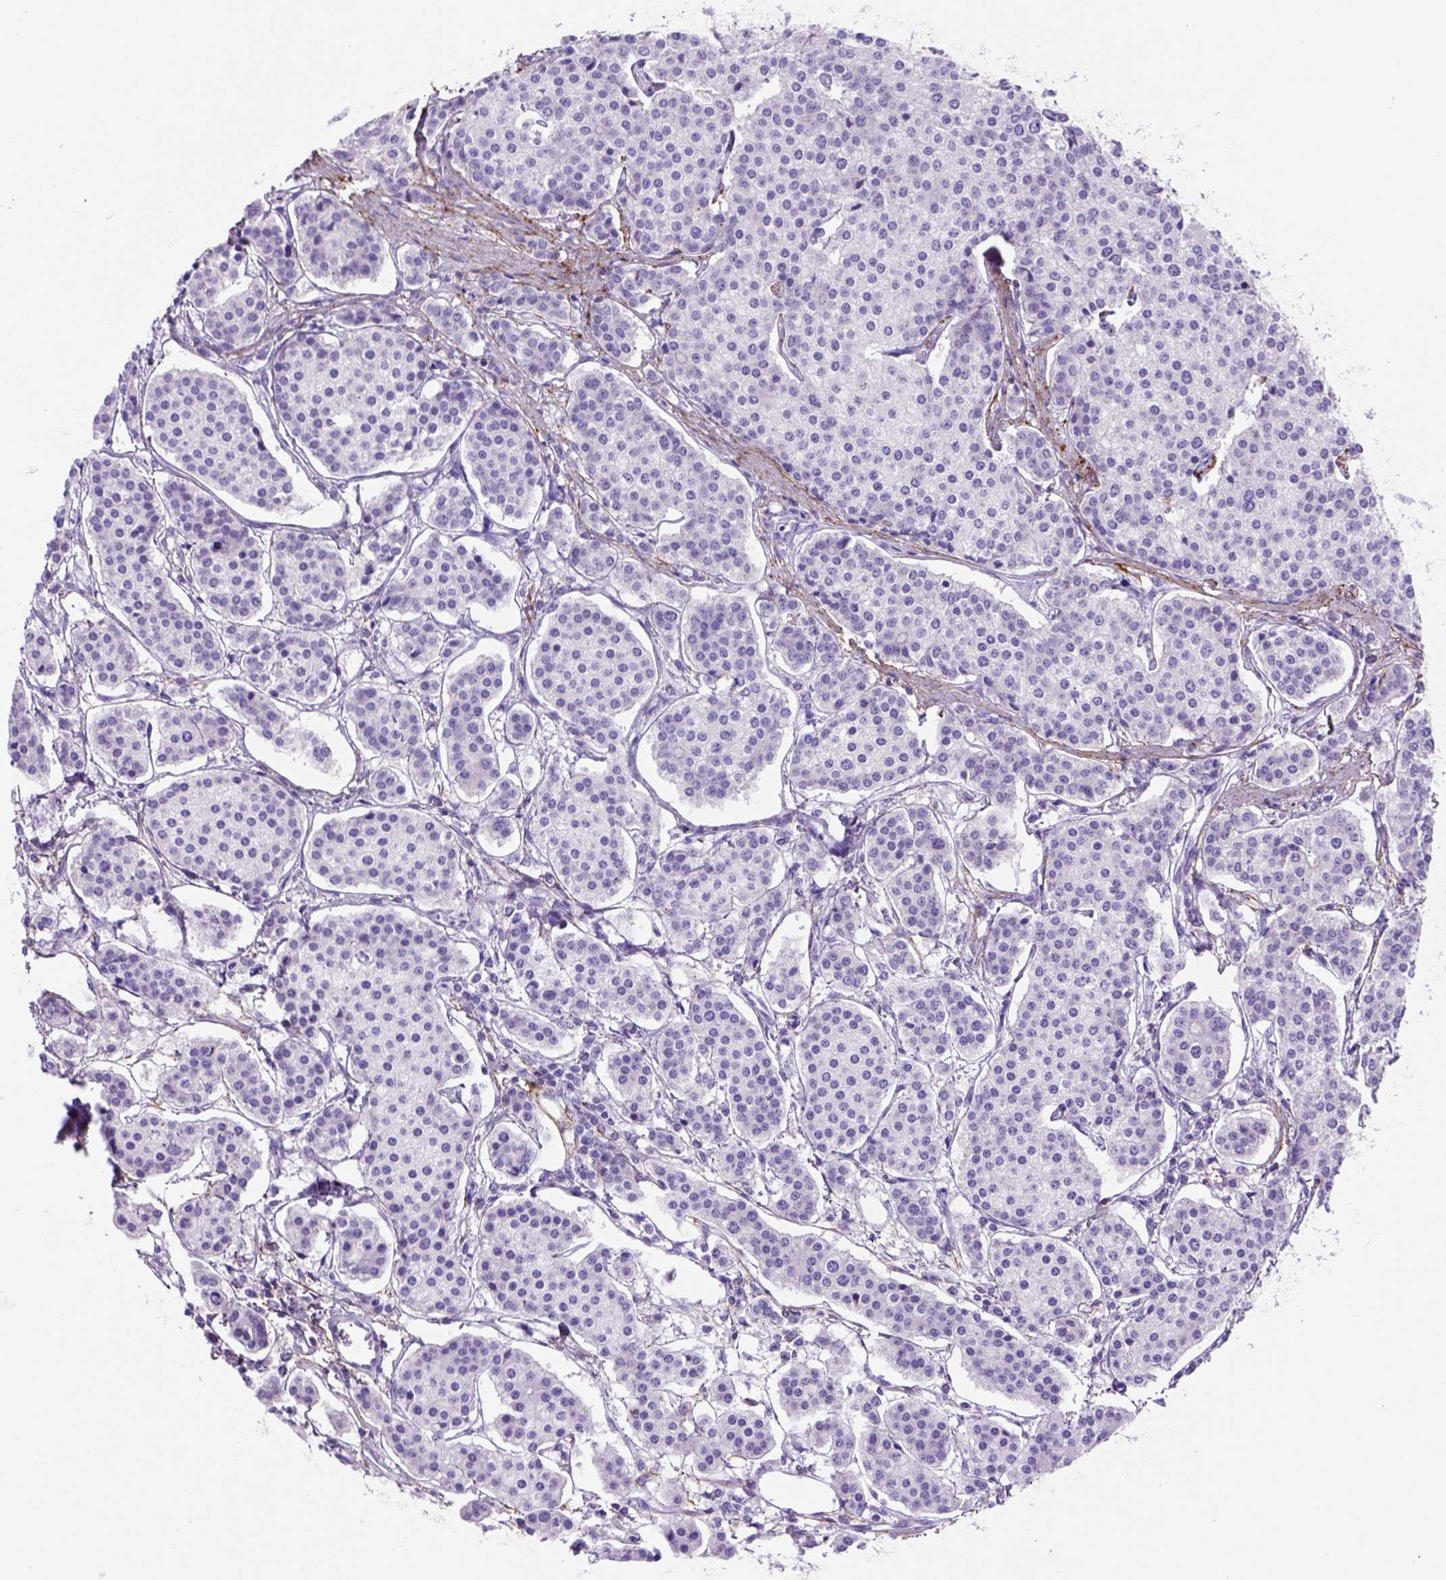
{"staining": {"intensity": "negative", "quantity": "none", "location": "none"}, "tissue": "carcinoid", "cell_type": "Tumor cells", "image_type": "cancer", "snomed": [{"axis": "morphology", "description": "Carcinoid, malignant, NOS"}, {"axis": "topography", "description": "Small intestine"}], "caption": "Carcinoid was stained to show a protein in brown. There is no significant staining in tumor cells.", "gene": "SIRPD", "patient": {"sex": "female", "age": 65}}